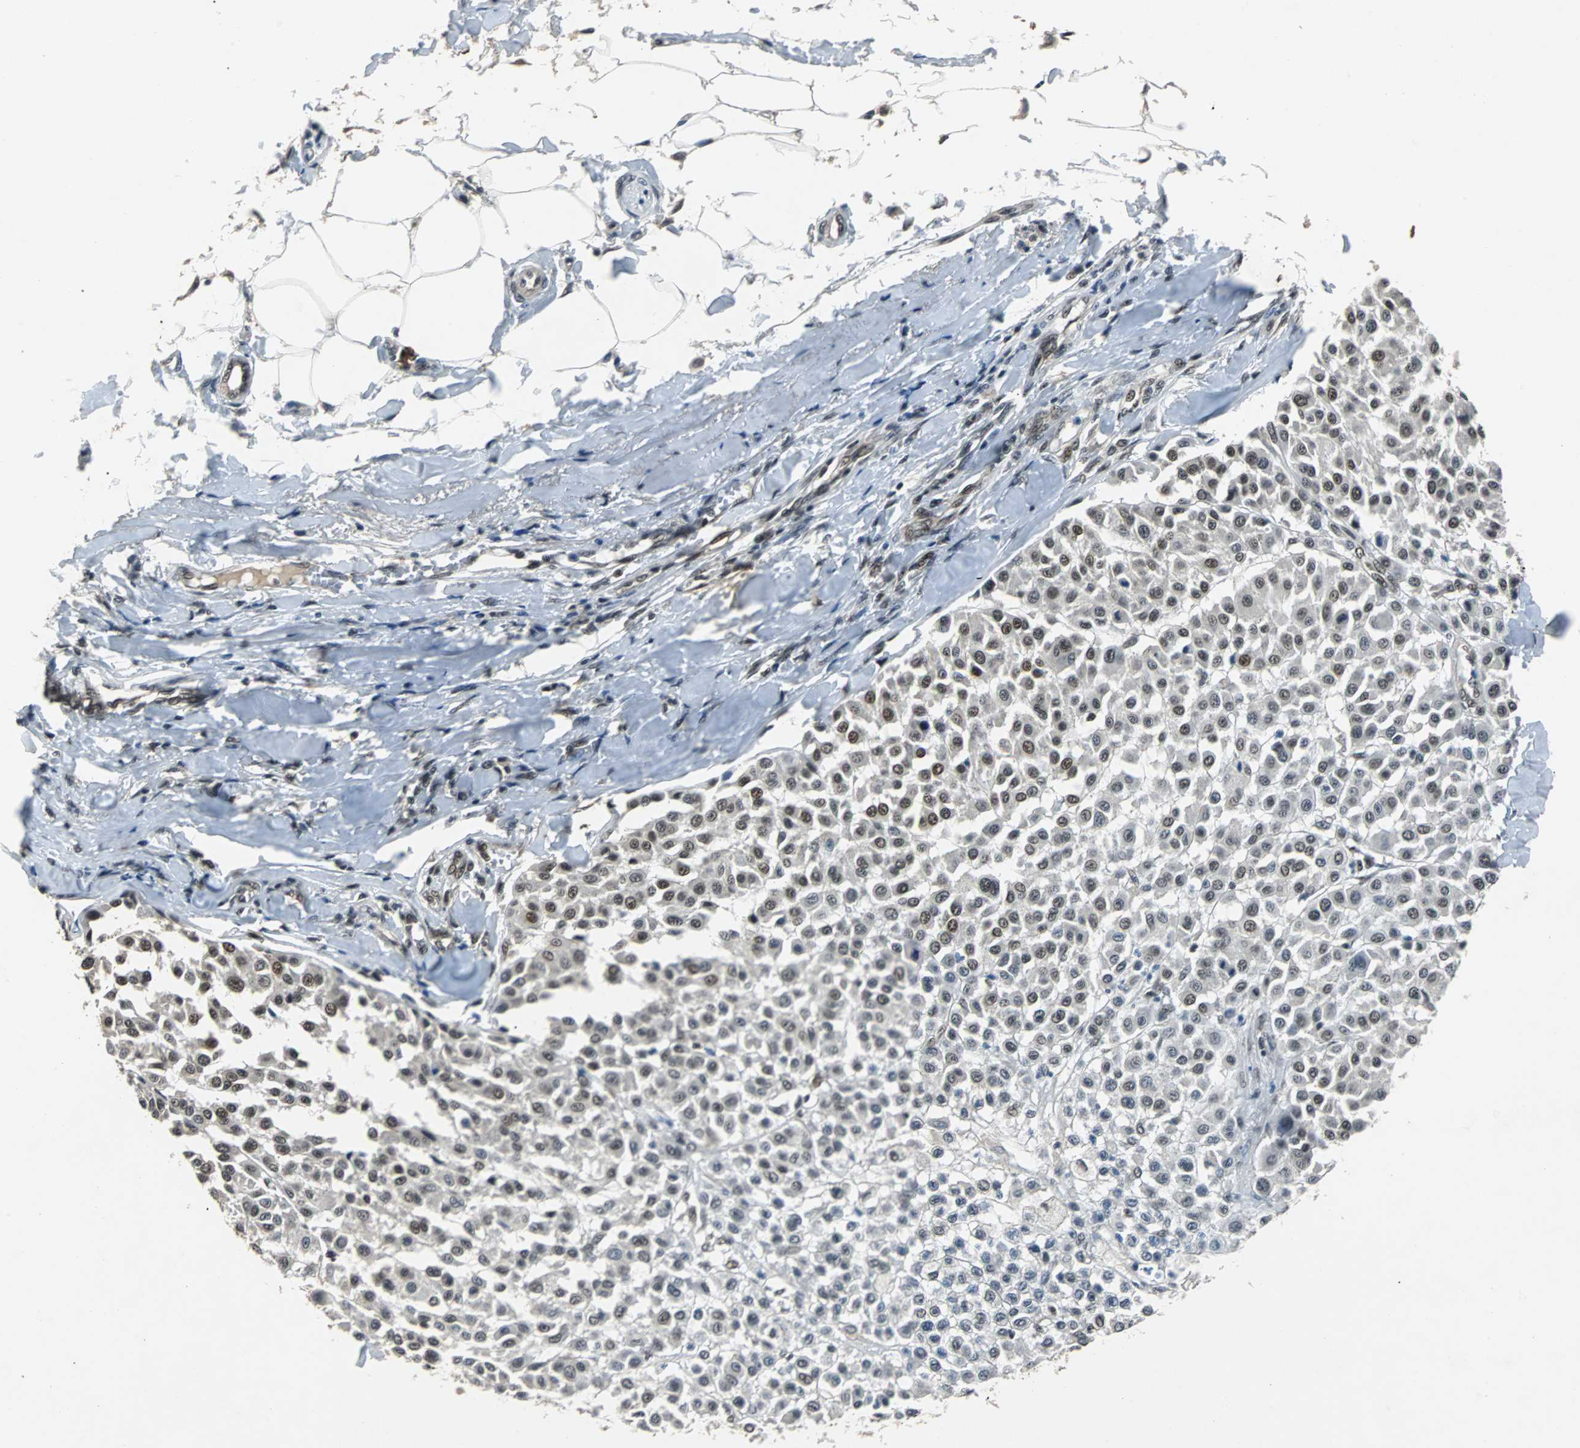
{"staining": {"intensity": "weak", "quantity": "25%-75%", "location": "nuclear"}, "tissue": "melanoma", "cell_type": "Tumor cells", "image_type": "cancer", "snomed": [{"axis": "morphology", "description": "Malignant melanoma, Metastatic site"}, {"axis": "topography", "description": "Soft tissue"}], "caption": "A histopathology image of human melanoma stained for a protein demonstrates weak nuclear brown staining in tumor cells.", "gene": "USP28", "patient": {"sex": "male", "age": 41}}